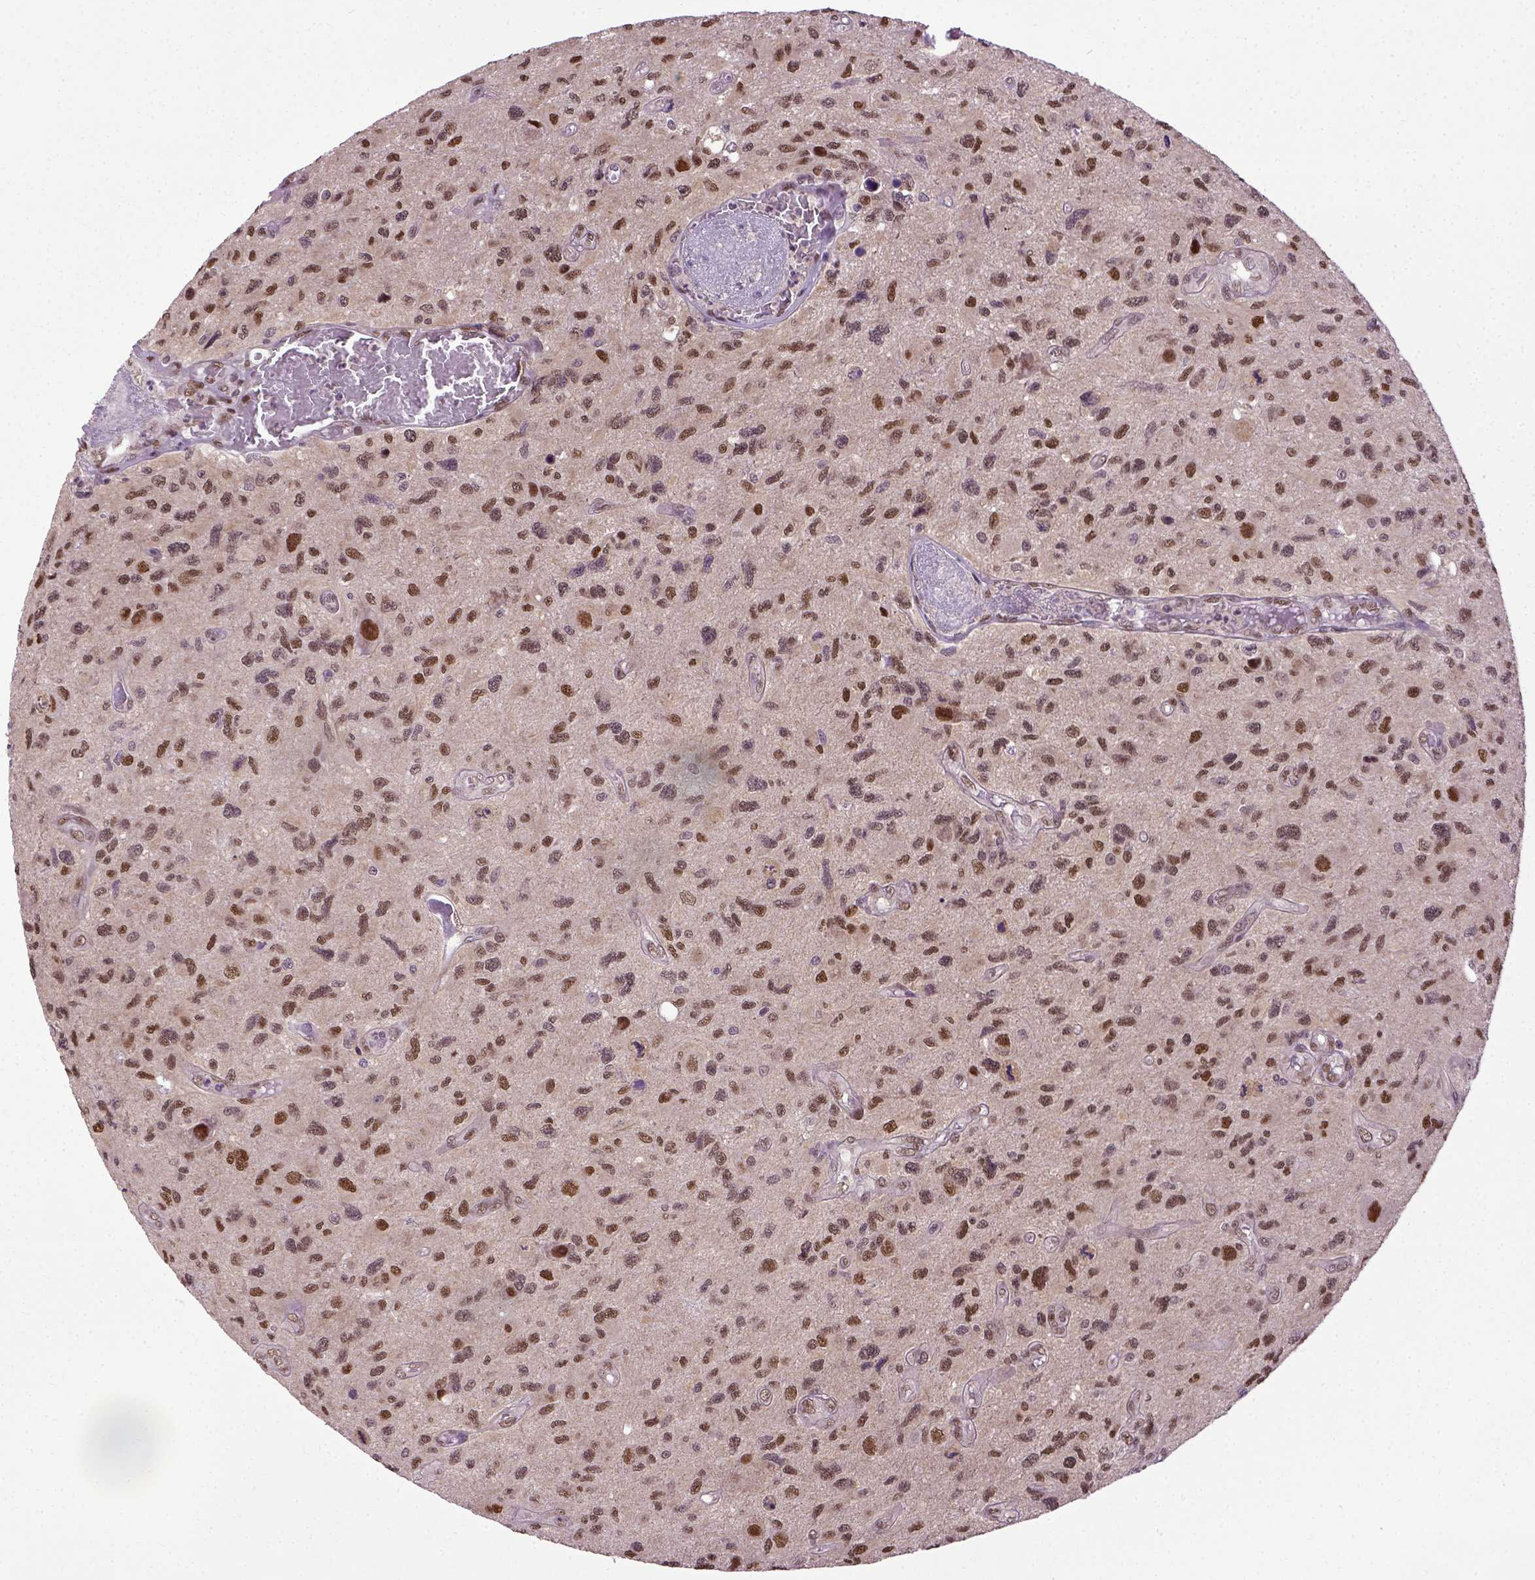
{"staining": {"intensity": "moderate", "quantity": "25%-75%", "location": "nuclear"}, "tissue": "glioma", "cell_type": "Tumor cells", "image_type": "cancer", "snomed": [{"axis": "morphology", "description": "Glioma, malignant, NOS"}, {"axis": "morphology", "description": "Glioma, malignant, High grade"}, {"axis": "topography", "description": "Brain"}], "caption": "Tumor cells display medium levels of moderate nuclear expression in approximately 25%-75% of cells in malignant glioma. The protein of interest is stained brown, and the nuclei are stained in blue (DAB IHC with brightfield microscopy, high magnification).", "gene": "UBA3", "patient": {"sex": "female", "age": 71}}